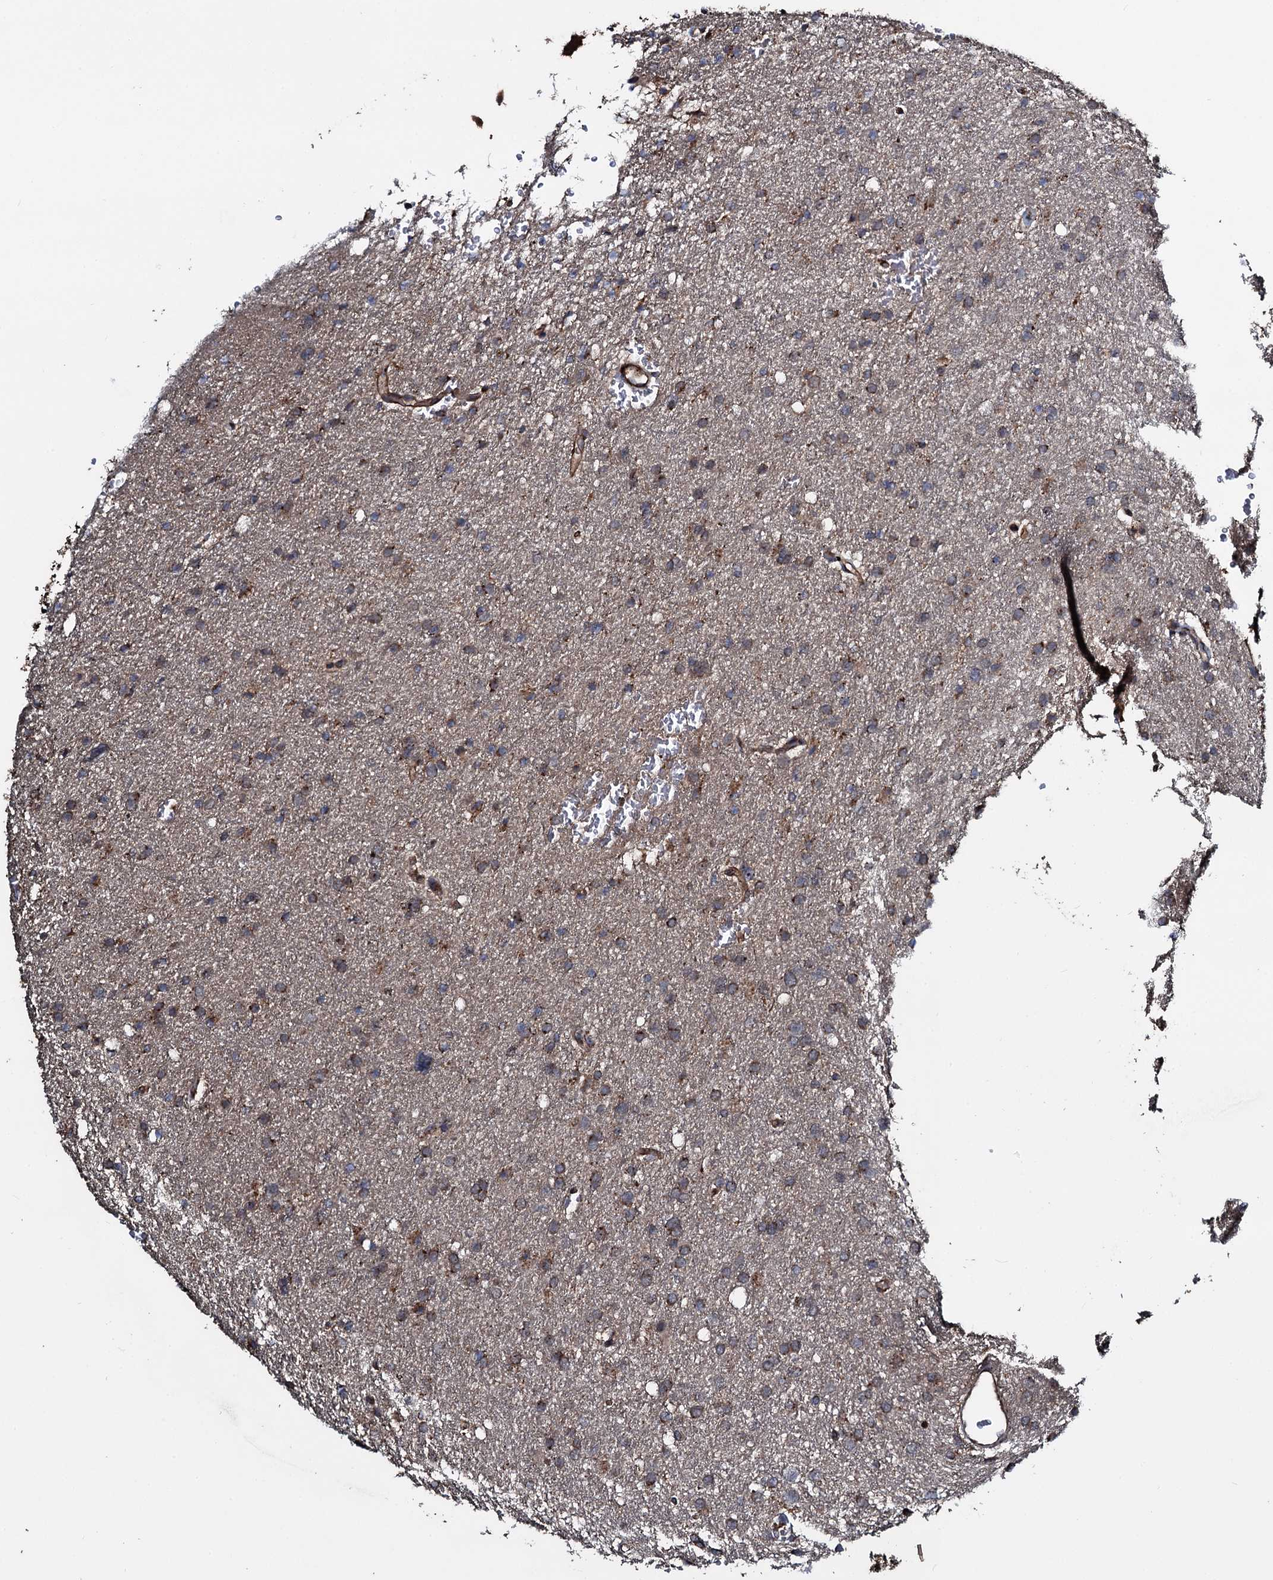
{"staining": {"intensity": "moderate", "quantity": ">75%", "location": "cytoplasmic/membranous"}, "tissue": "glioma", "cell_type": "Tumor cells", "image_type": "cancer", "snomed": [{"axis": "morphology", "description": "Glioma, malignant, High grade"}, {"axis": "topography", "description": "Cerebral cortex"}], "caption": "Moderate cytoplasmic/membranous positivity is appreciated in approximately >75% of tumor cells in malignant high-grade glioma.", "gene": "TPGS2", "patient": {"sex": "female", "age": 36}}